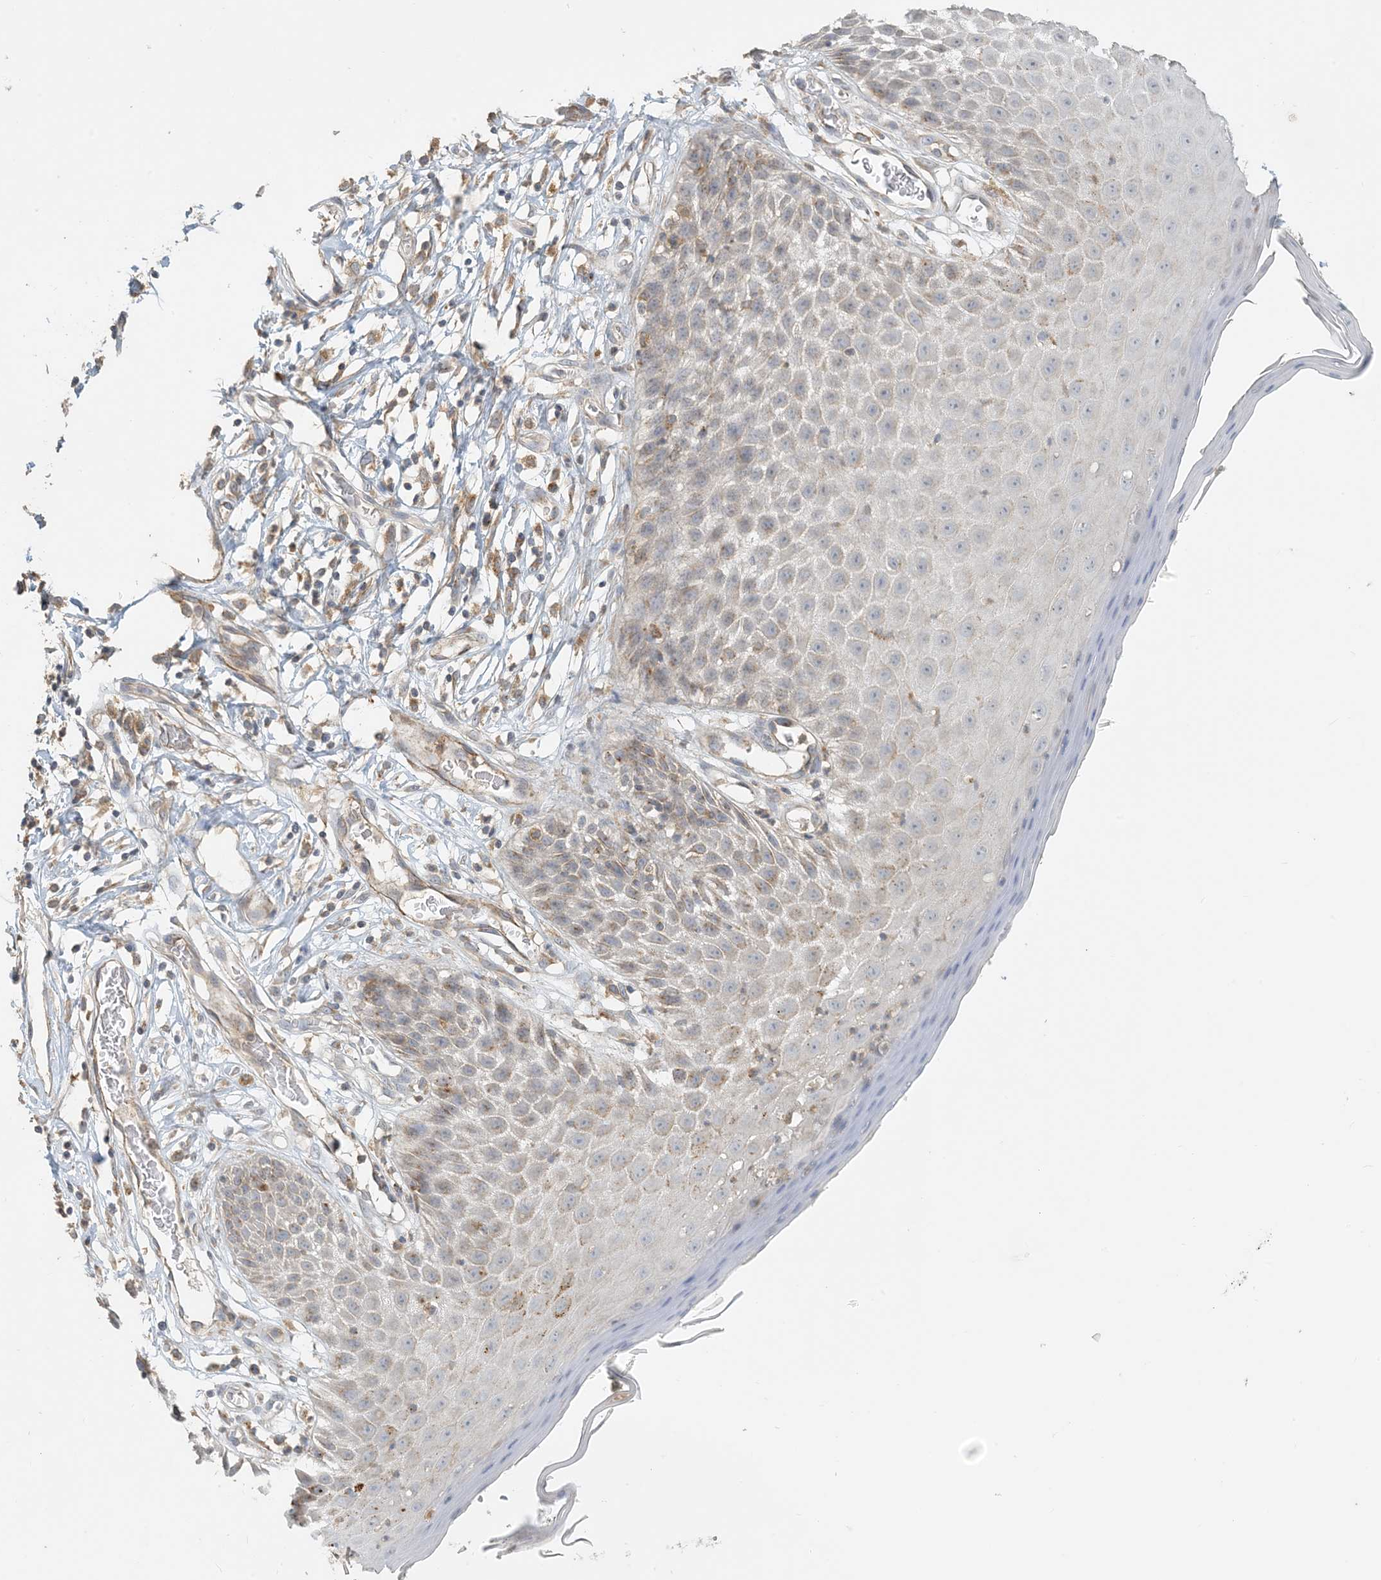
{"staining": {"intensity": "moderate", "quantity": "25%-75%", "location": "cytoplasmic/membranous"}, "tissue": "skin", "cell_type": "Epidermal cells", "image_type": "normal", "snomed": [{"axis": "morphology", "description": "Normal tissue, NOS"}, {"axis": "topography", "description": "Vulva"}], "caption": "The image shows staining of unremarkable skin, revealing moderate cytoplasmic/membranous protein expression (brown color) within epidermal cells. Using DAB (3,3'-diaminobenzidine) (brown) and hematoxylin (blue) stains, captured at high magnification using brightfield microscopy.", "gene": "SPPL2A", "patient": {"sex": "female", "age": 68}}